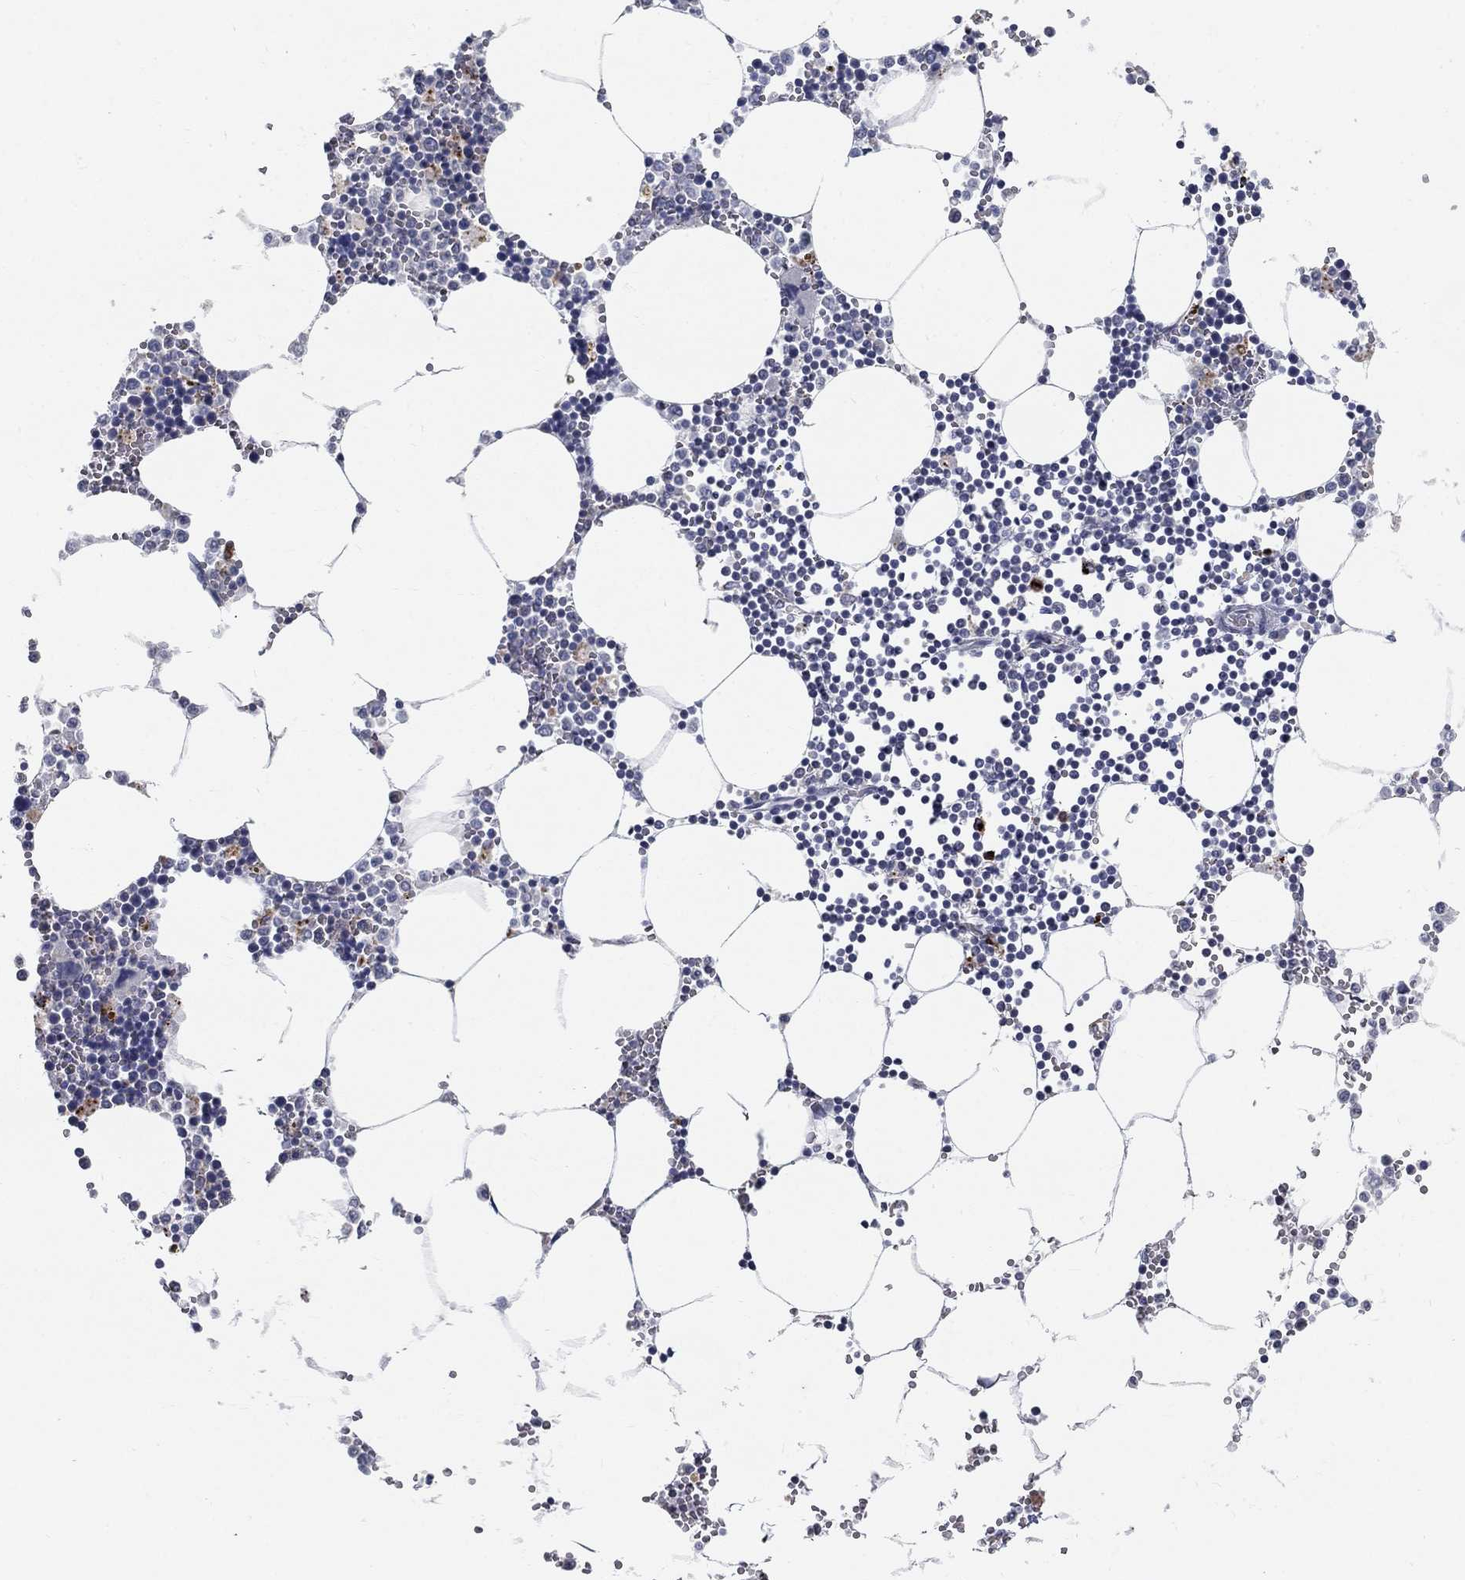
{"staining": {"intensity": "moderate", "quantity": "<25%", "location": "cytoplasmic/membranous"}, "tissue": "bone marrow", "cell_type": "Hematopoietic cells", "image_type": "normal", "snomed": [{"axis": "morphology", "description": "Normal tissue, NOS"}, {"axis": "topography", "description": "Bone marrow"}], "caption": "Approximately <25% of hematopoietic cells in unremarkable human bone marrow reveal moderate cytoplasmic/membranous protein positivity as visualized by brown immunohistochemical staining.", "gene": "MTSS2", "patient": {"sex": "male", "age": 54}}